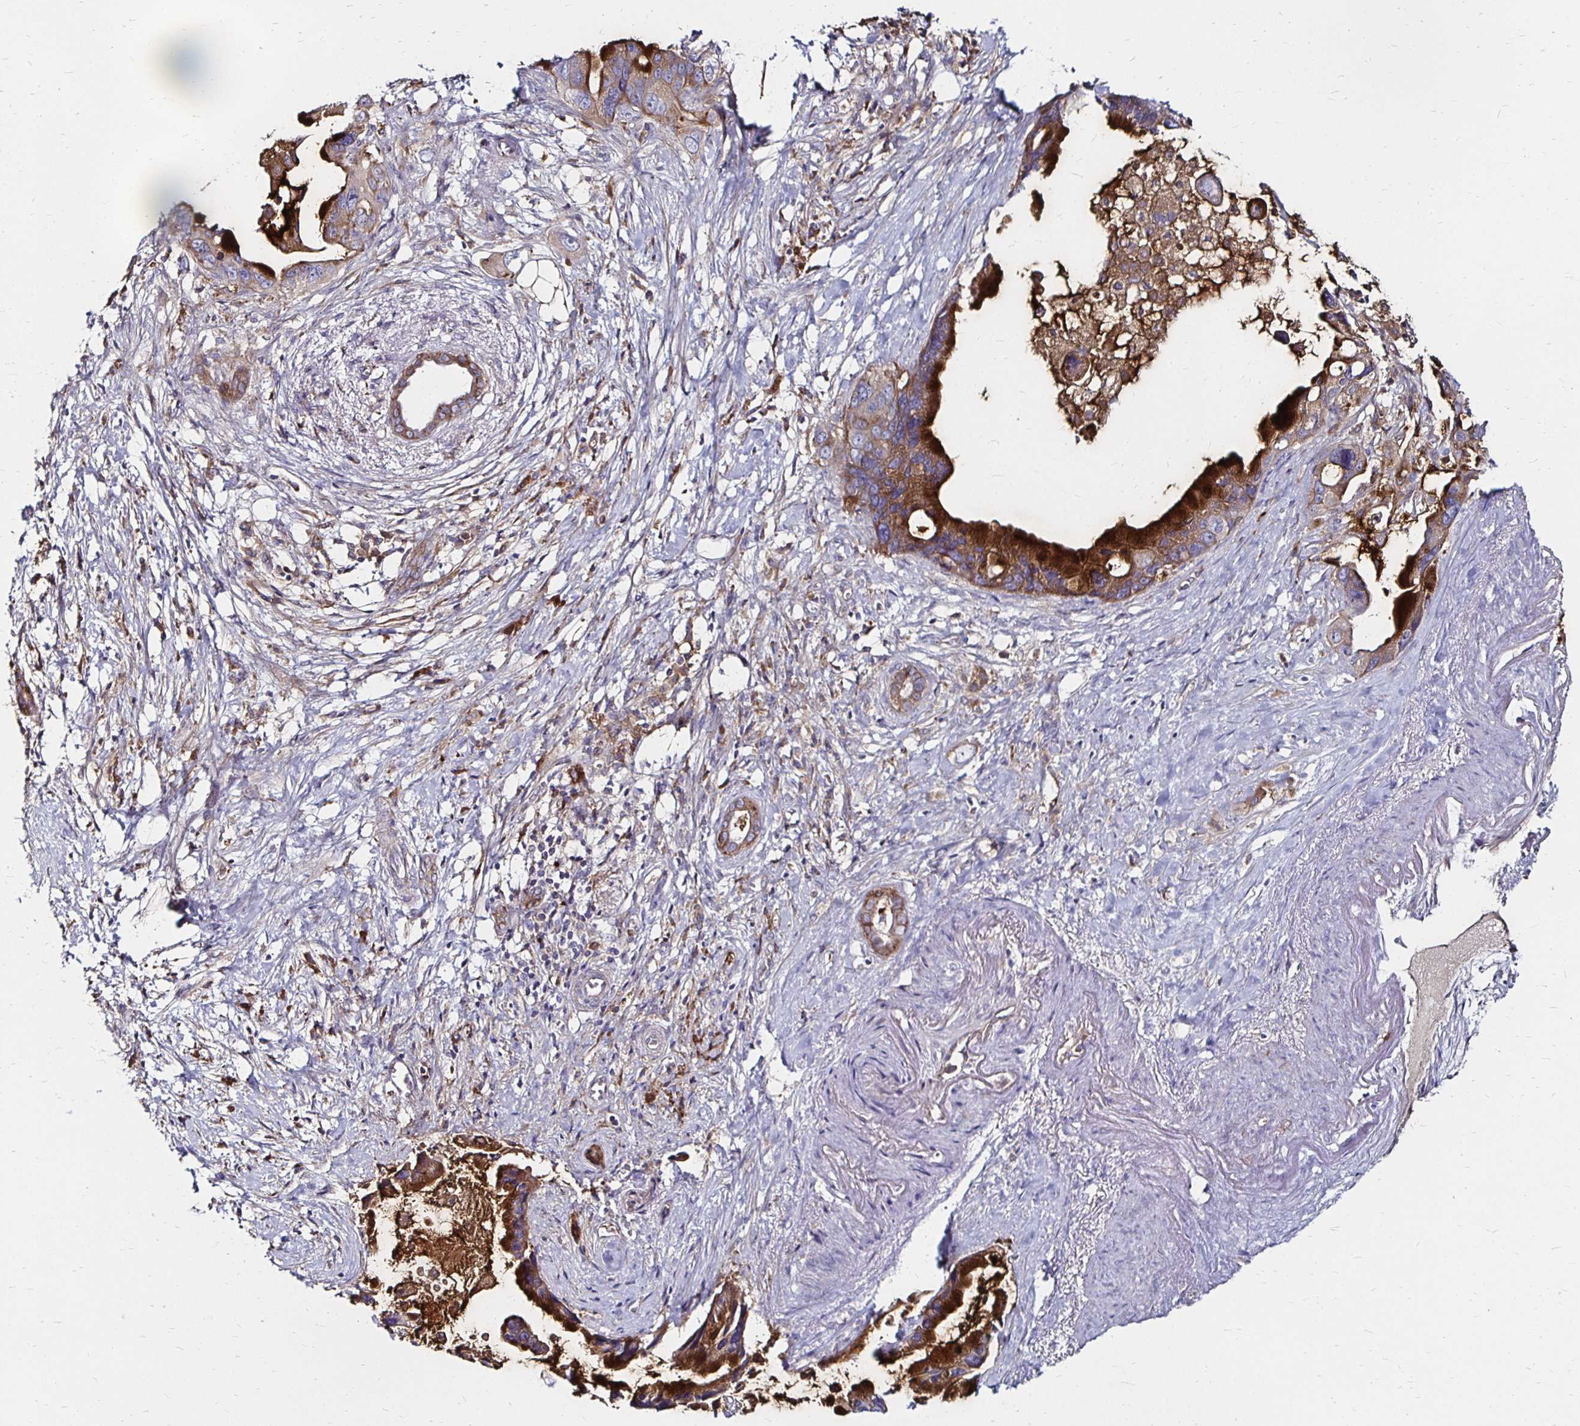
{"staining": {"intensity": "strong", "quantity": ">75%", "location": "cytoplasmic/membranous"}, "tissue": "pancreatic cancer", "cell_type": "Tumor cells", "image_type": "cancer", "snomed": [{"axis": "morphology", "description": "Adenocarcinoma, NOS"}, {"axis": "topography", "description": "Pancreas"}], "caption": "Brown immunohistochemical staining in human pancreatic adenocarcinoma reveals strong cytoplasmic/membranous positivity in about >75% of tumor cells.", "gene": "NCSTN", "patient": {"sex": "female", "age": 83}}